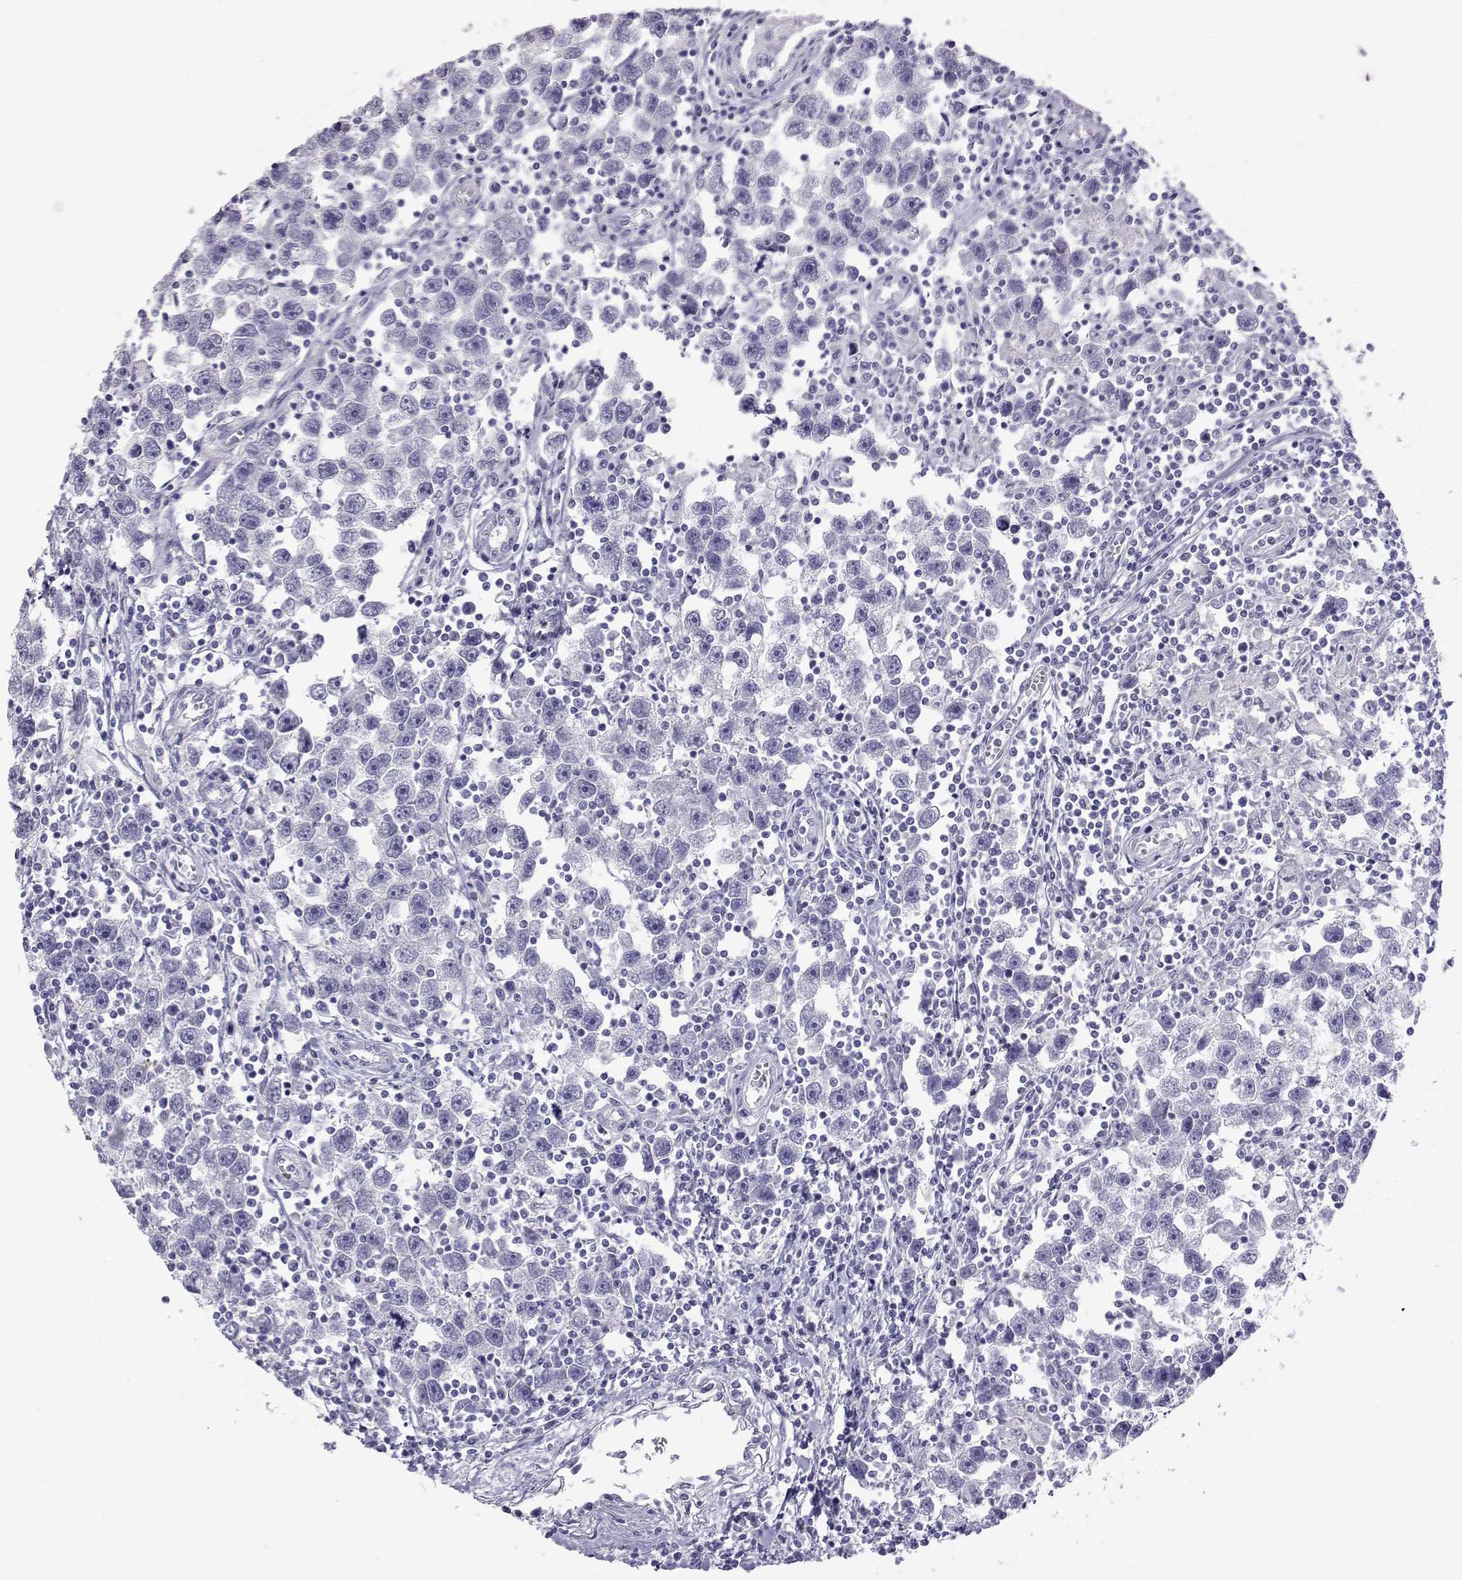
{"staining": {"intensity": "negative", "quantity": "none", "location": "none"}, "tissue": "testis cancer", "cell_type": "Tumor cells", "image_type": "cancer", "snomed": [{"axis": "morphology", "description": "Seminoma, NOS"}, {"axis": "topography", "description": "Testis"}], "caption": "This histopathology image is of testis cancer (seminoma) stained with immunohistochemistry to label a protein in brown with the nuclei are counter-stained blue. There is no positivity in tumor cells.", "gene": "PLIN4", "patient": {"sex": "male", "age": 30}}